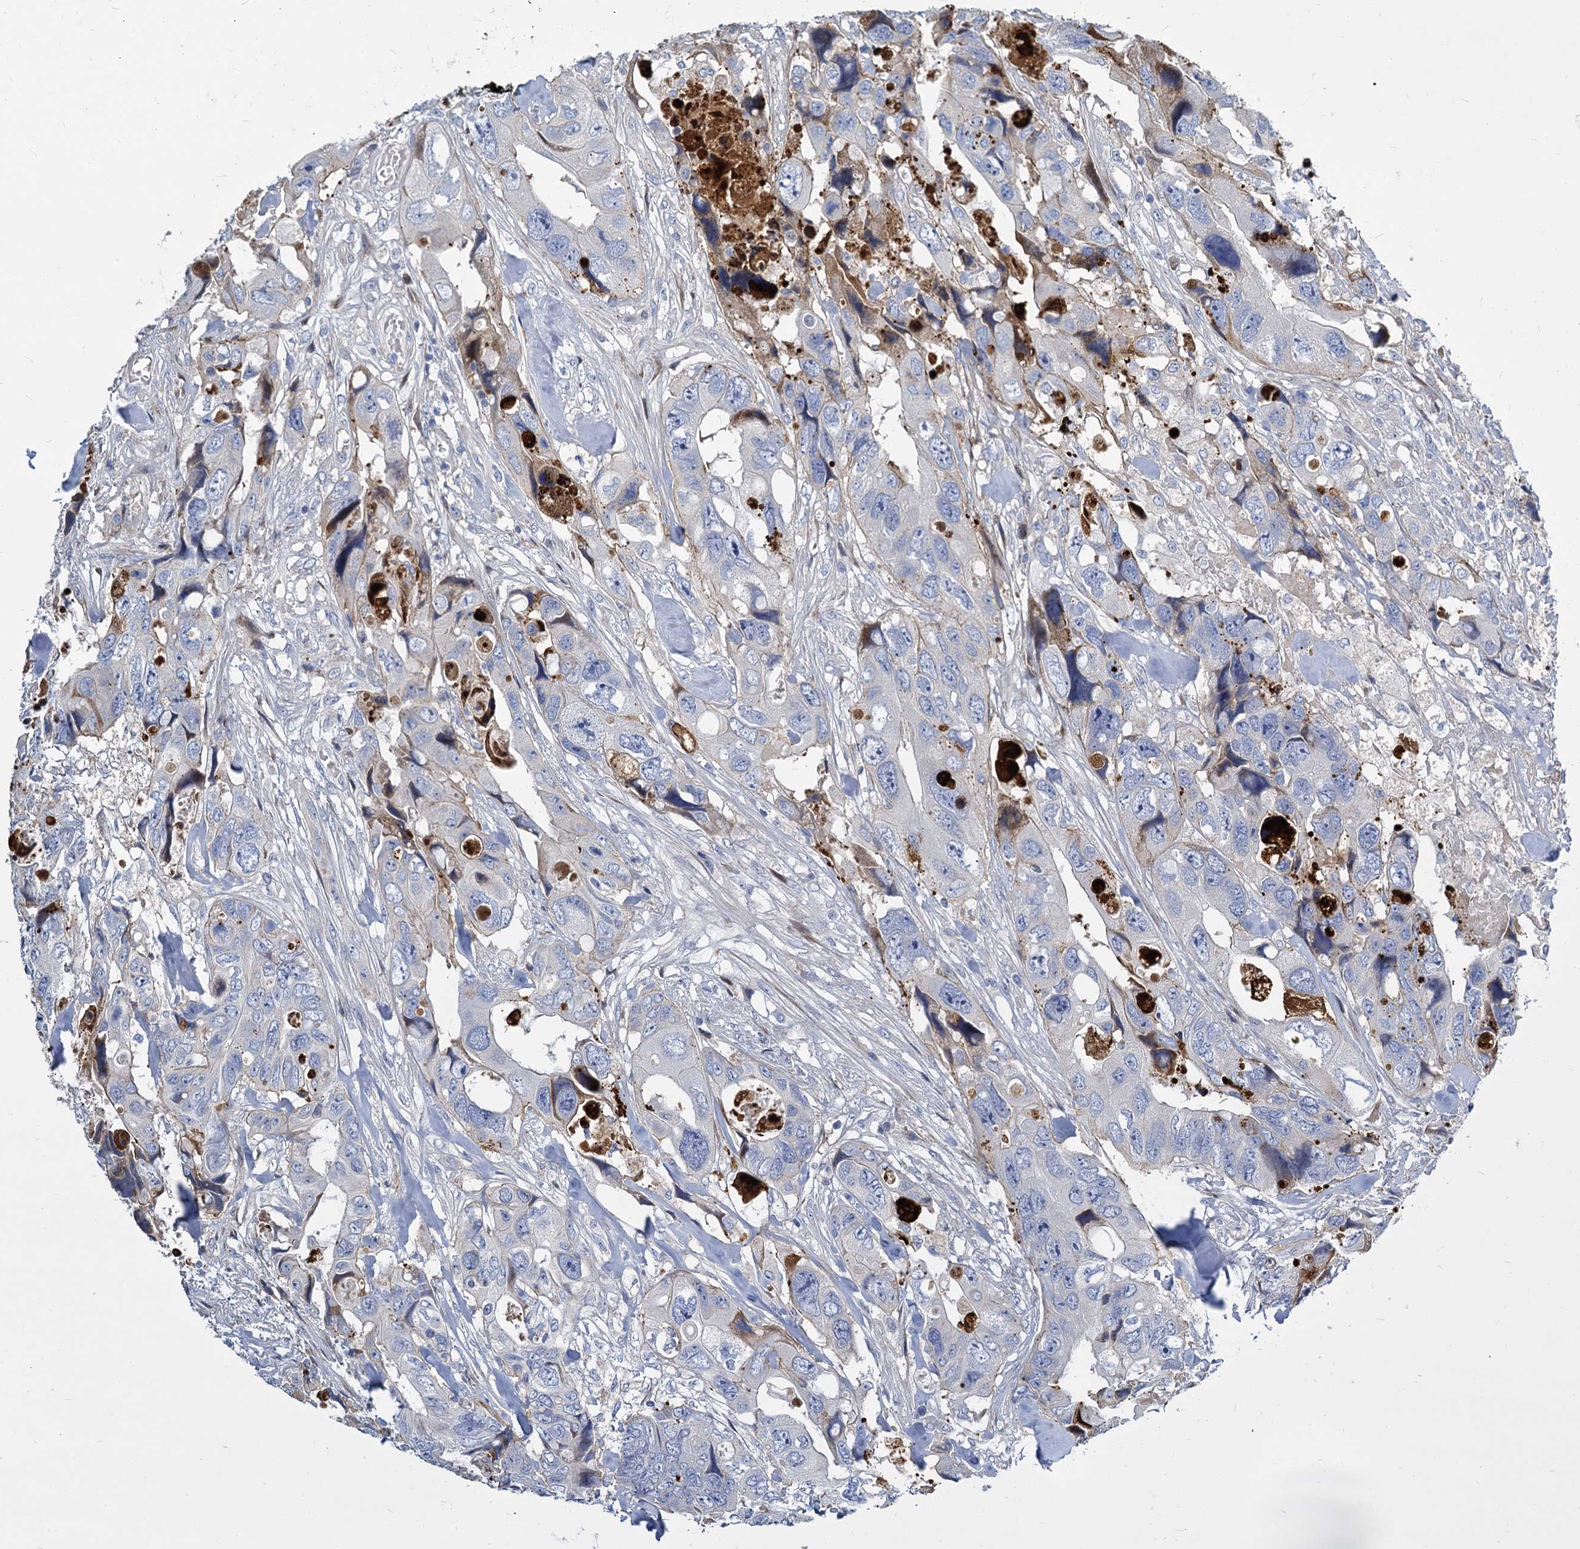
{"staining": {"intensity": "strong", "quantity": "<25%", "location": "cytoplasmic/membranous"}, "tissue": "colorectal cancer", "cell_type": "Tumor cells", "image_type": "cancer", "snomed": [{"axis": "morphology", "description": "Adenocarcinoma, NOS"}, {"axis": "topography", "description": "Rectum"}], "caption": "A micrograph of colorectal cancer (adenocarcinoma) stained for a protein reveals strong cytoplasmic/membranous brown staining in tumor cells.", "gene": "TRIM77", "patient": {"sex": "male", "age": 57}}